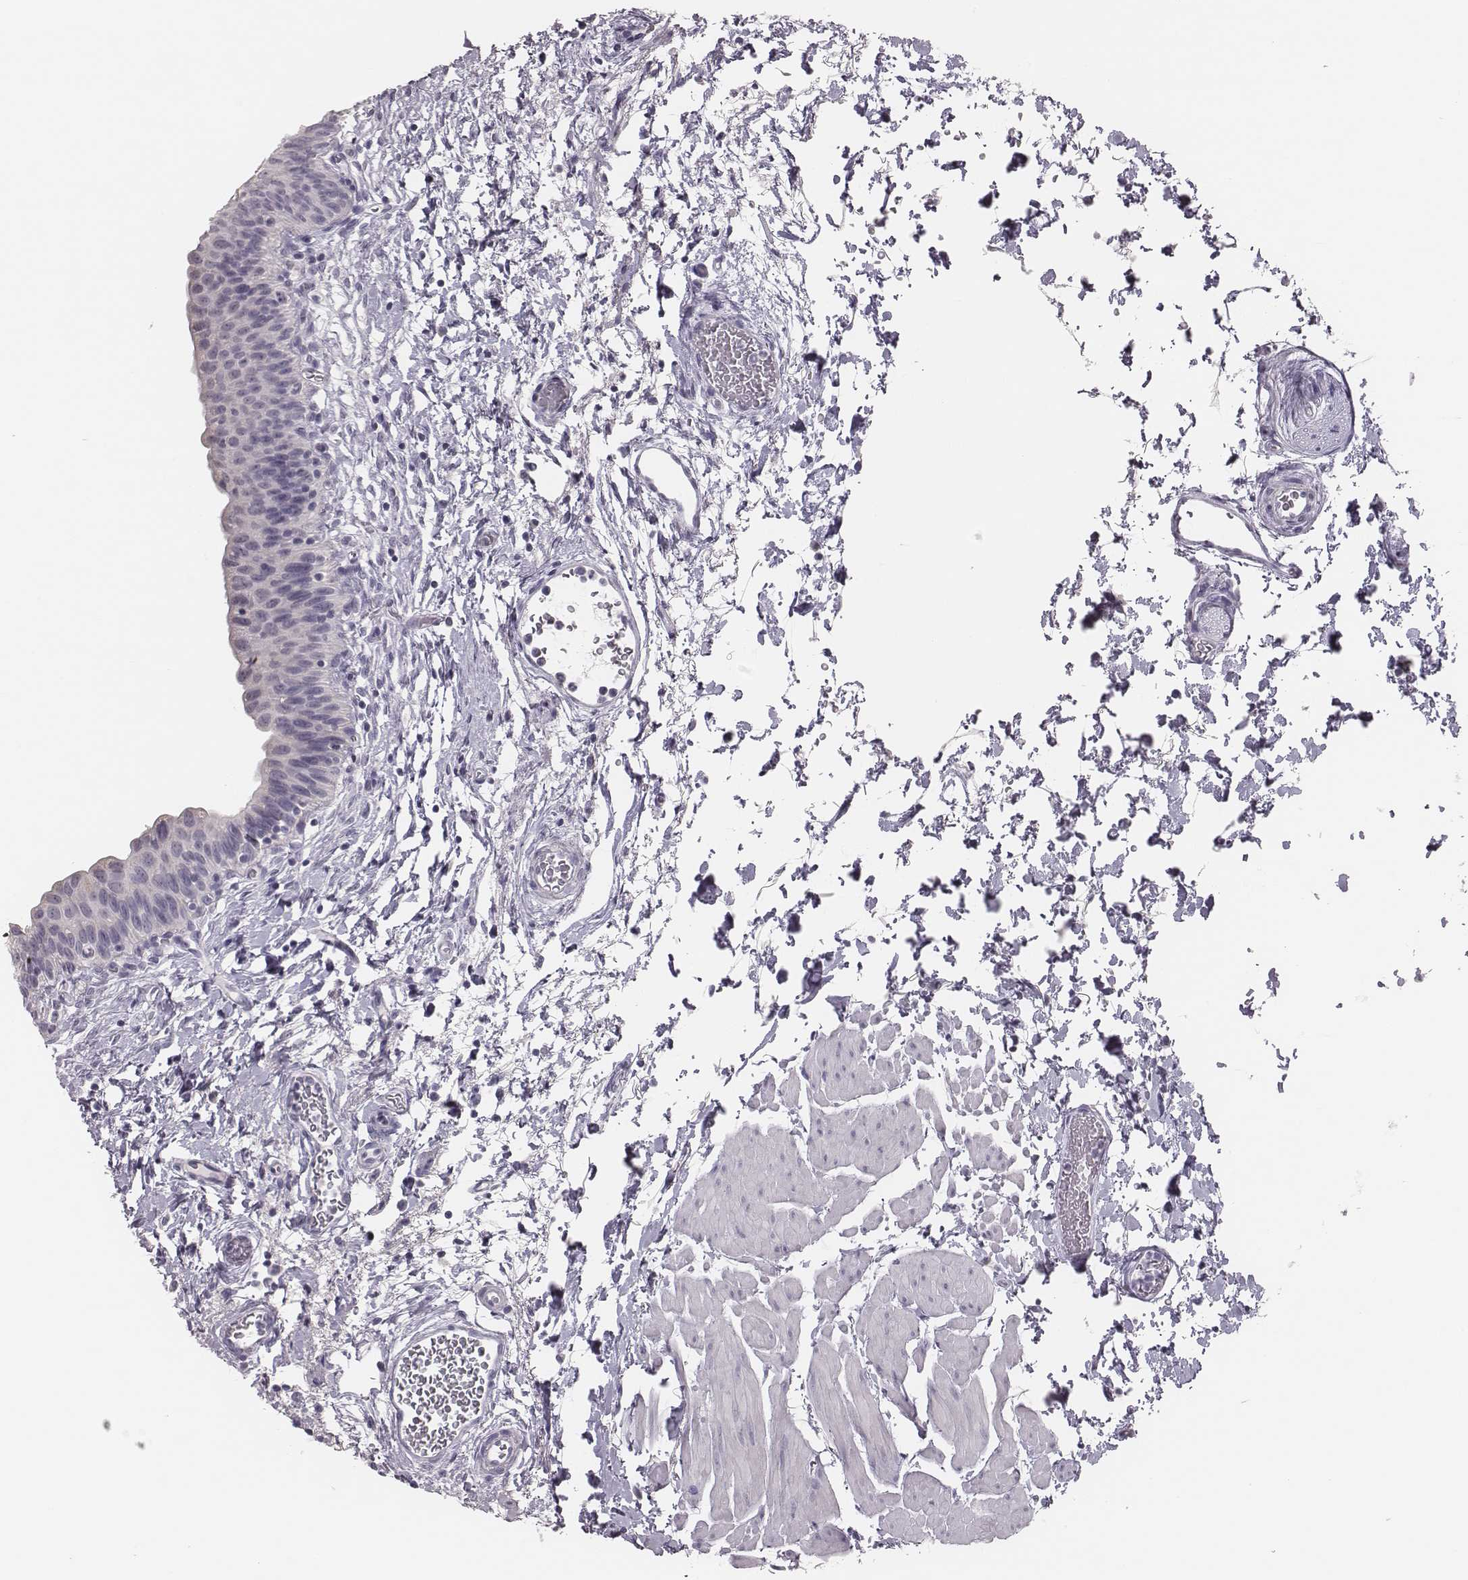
{"staining": {"intensity": "negative", "quantity": "none", "location": "none"}, "tissue": "urinary bladder", "cell_type": "Urothelial cells", "image_type": "normal", "snomed": [{"axis": "morphology", "description": "Normal tissue, NOS"}, {"axis": "topography", "description": "Urinary bladder"}], "caption": "A high-resolution histopathology image shows IHC staining of normal urinary bladder, which exhibits no significant staining in urothelial cells. (IHC, brightfield microscopy, high magnification).", "gene": "ADGRF4", "patient": {"sex": "male", "age": 56}}